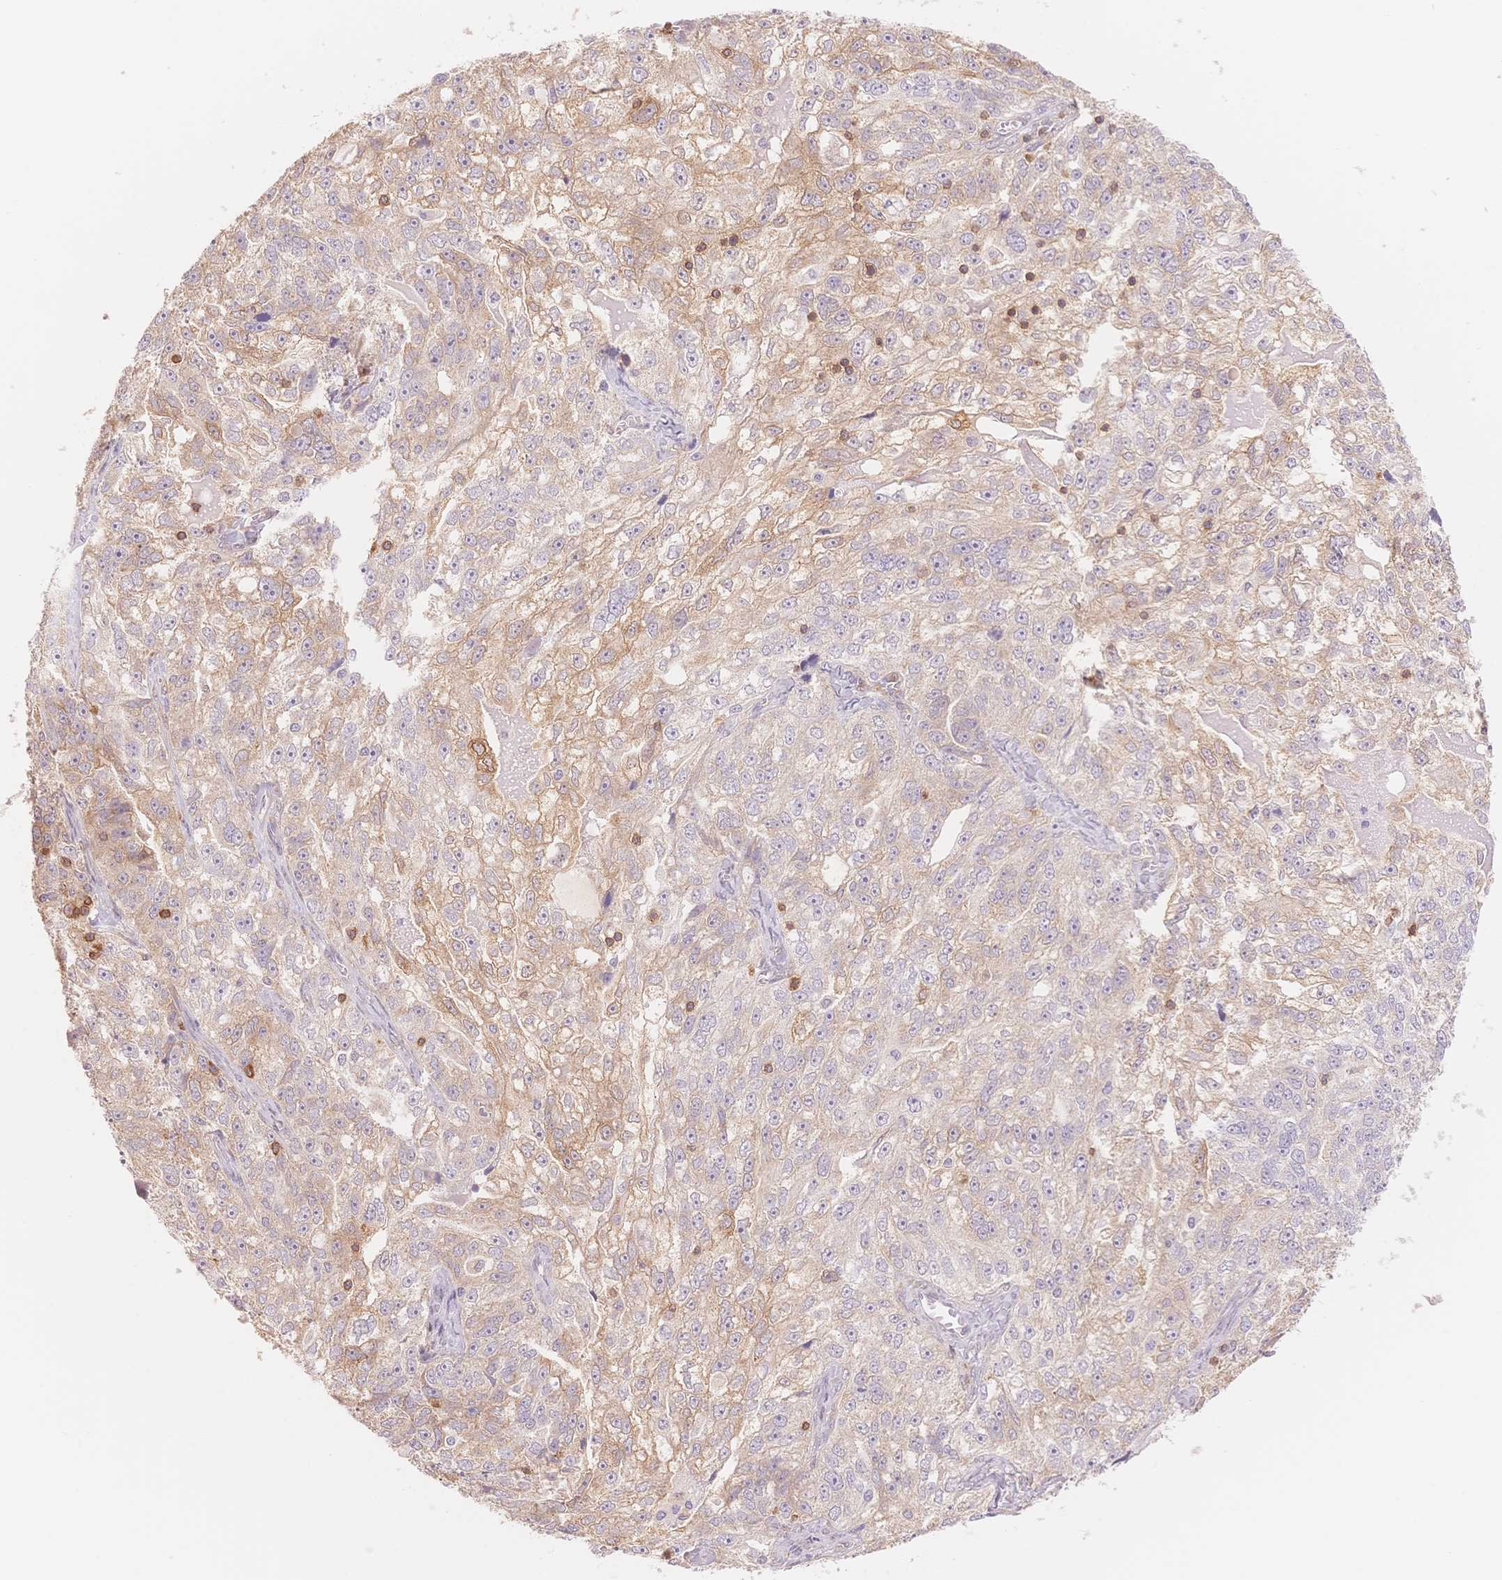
{"staining": {"intensity": "weak", "quantity": "25%-75%", "location": "cytoplasmic/membranous"}, "tissue": "ovarian cancer", "cell_type": "Tumor cells", "image_type": "cancer", "snomed": [{"axis": "morphology", "description": "Cystadenocarcinoma, serous, NOS"}, {"axis": "topography", "description": "Ovary"}], "caption": "Ovarian cancer stained with a brown dye reveals weak cytoplasmic/membranous positive expression in approximately 25%-75% of tumor cells.", "gene": "STK39", "patient": {"sex": "female", "age": 51}}